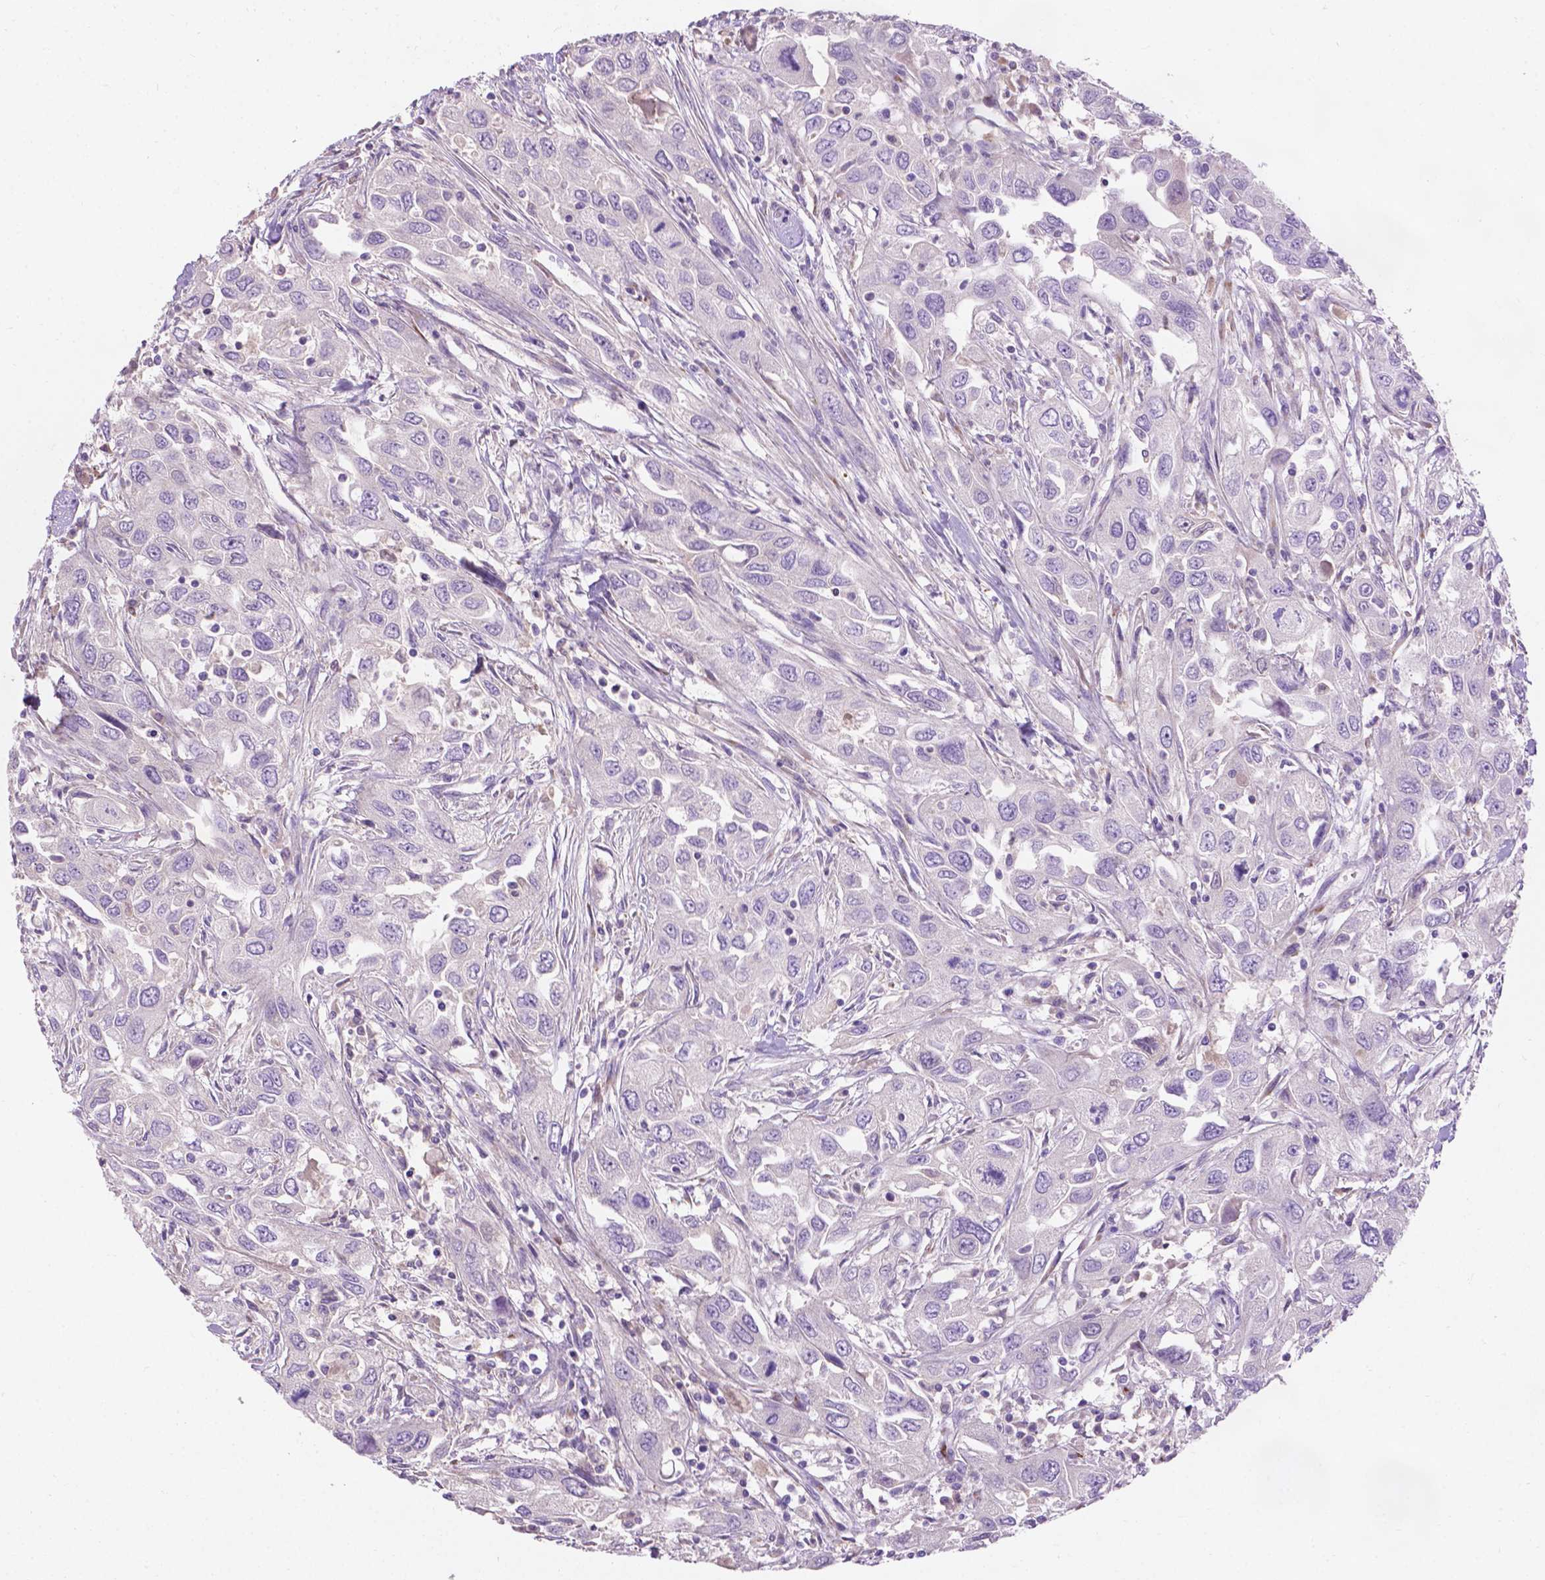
{"staining": {"intensity": "negative", "quantity": "none", "location": "none"}, "tissue": "urothelial cancer", "cell_type": "Tumor cells", "image_type": "cancer", "snomed": [{"axis": "morphology", "description": "Urothelial carcinoma, High grade"}, {"axis": "topography", "description": "Urinary bladder"}], "caption": "Urothelial cancer was stained to show a protein in brown. There is no significant expression in tumor cells. (IHC, brightfield microscopy, high magnification).", "gene": "NOXO1", "patient": {"sex": "male", "age": 76}}